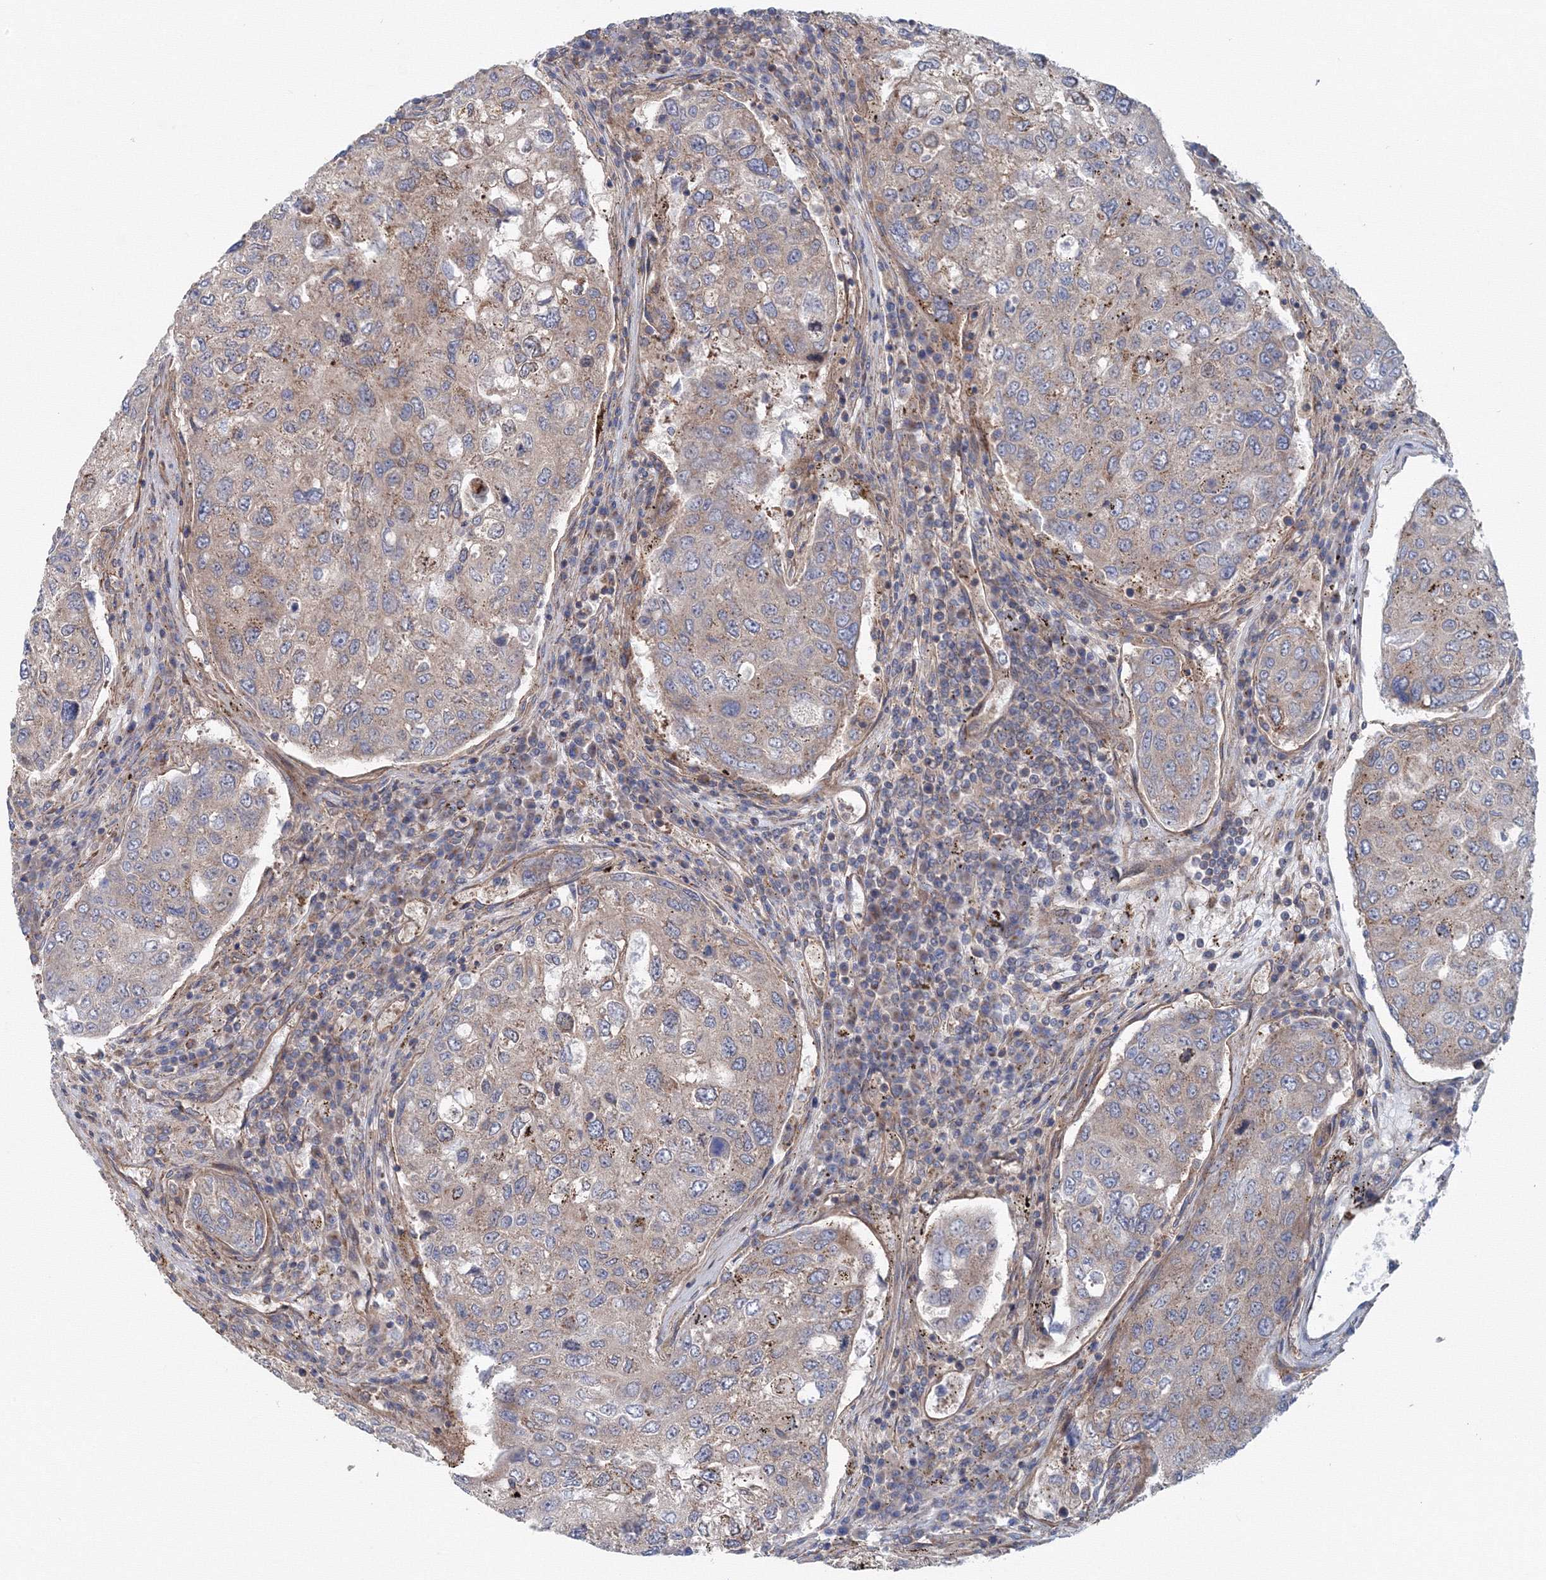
{"staining": {"intensity": "weak", "quantity": "<25%", "location": "cytoplasmic/membranous"}, "tissue": "urothelial cancer", "cell_type": "Tumor cells", "image_type": "cancer", "snomed": [{"axis": "morphology", "description": "Urothelial carcinoma, High grade"}, {"axis": "topography", "description": "Lymph node"}, {"axis": "topography", "description": "Urinary bladder"}], "caption": "DAB immunohistochemical staining of human urothelial carcinoma (high-grade) shows no significant positivity in tumor cells. (DAB immunohistochemistry (IHC), high magnification).", "gene": "EXOC1", "patient": {"sex": "male", "age": 51}}